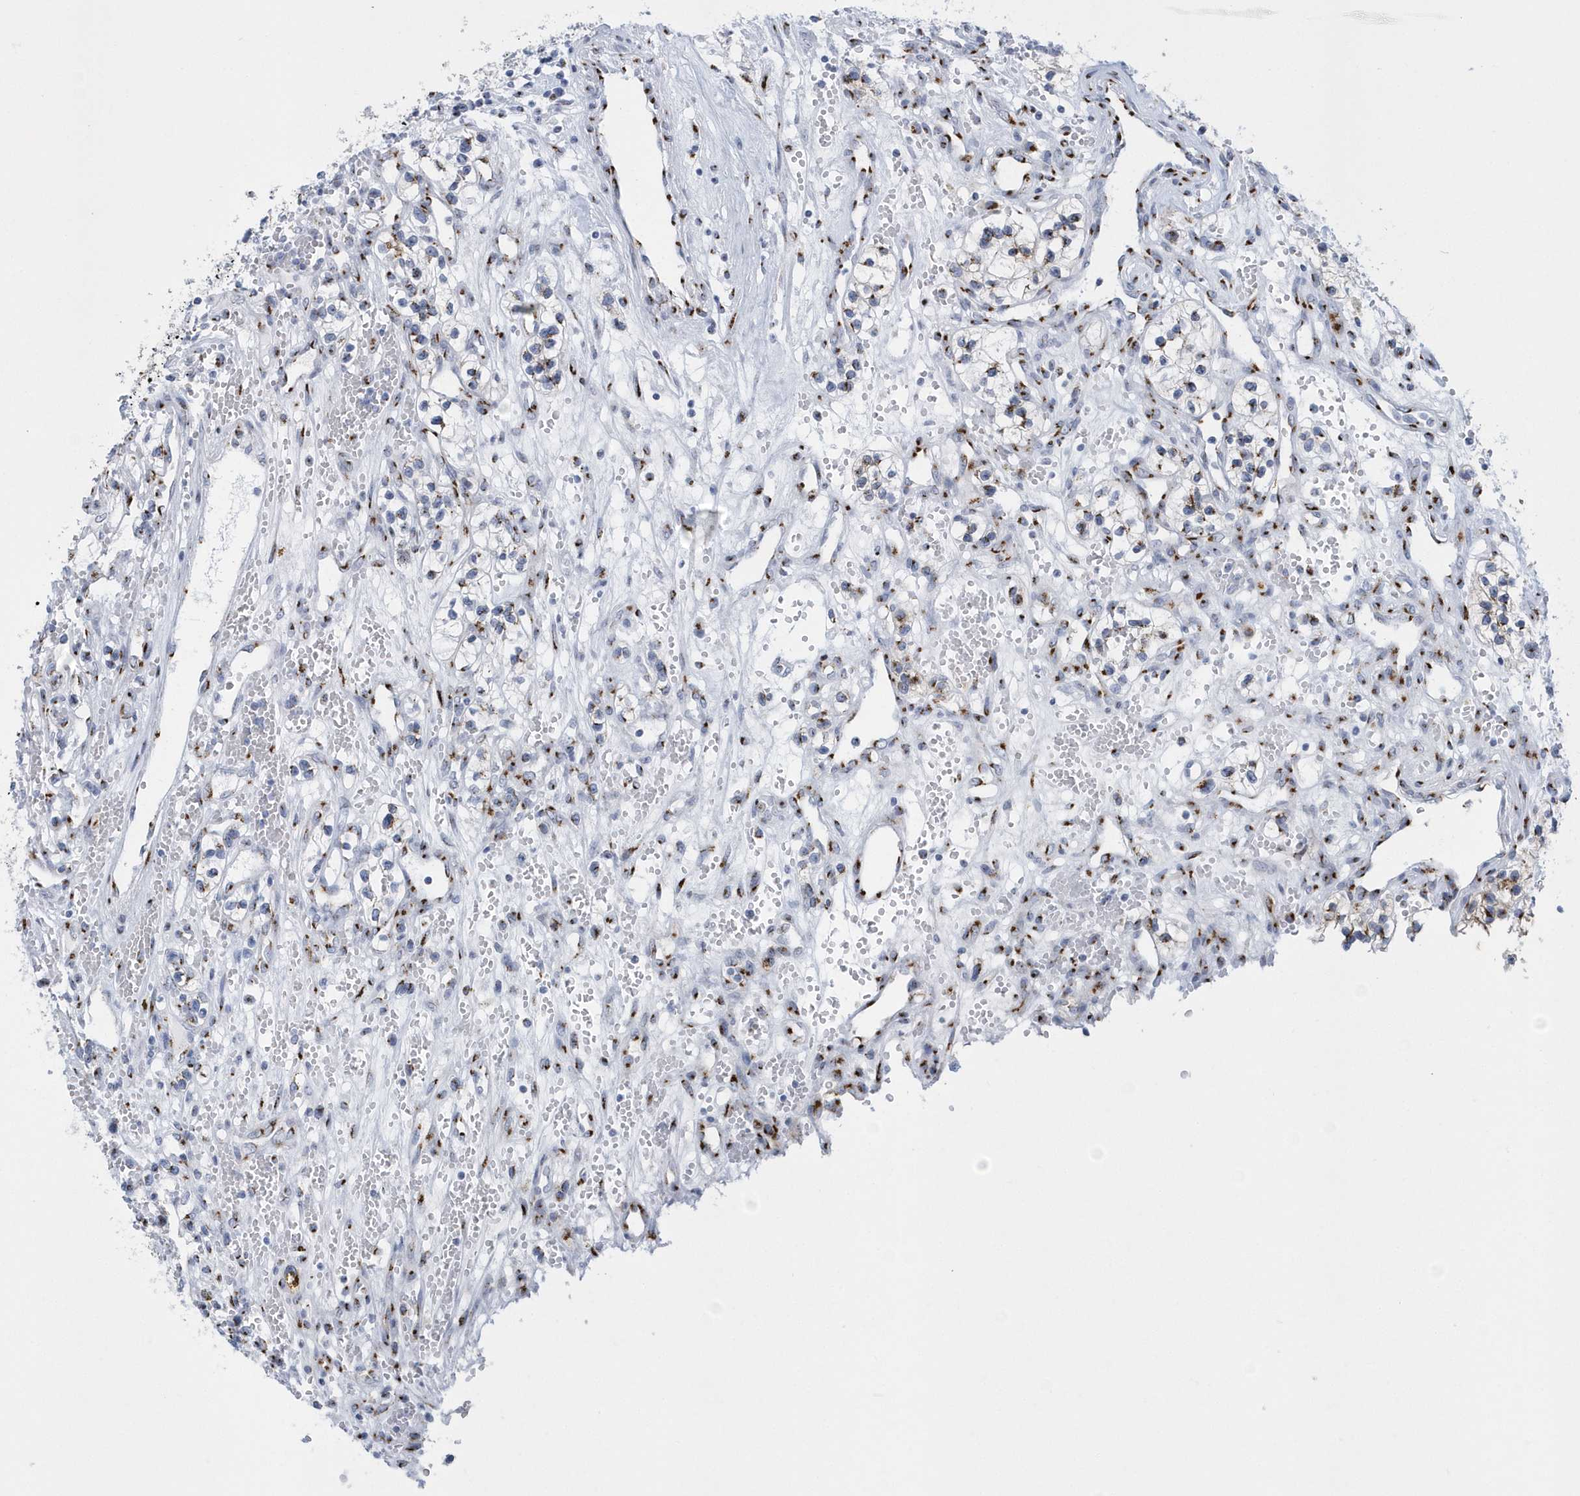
{"staining": {"intensity": "moderate", "quantity": "25%-75%", "location": "cytoplasmic/membranous"}, "tissue": "renal cancer", "cell_type": "Tumor cells", "image_type": "cancer", "snomed": [{"axis": "morphology", "description": "Adenocarcinoma, NOS"}, {"axis": "topography", "description": "Kidney"}], "caption": "Human renal adenocarcinoma stained for a protein (brown) demonstrates moderate cytoplasmic/membranous positive expression in approximately 25%-75% of tumor cells.", "gene": "SLX9", "patient": {"sex": "female", "age": 57}}